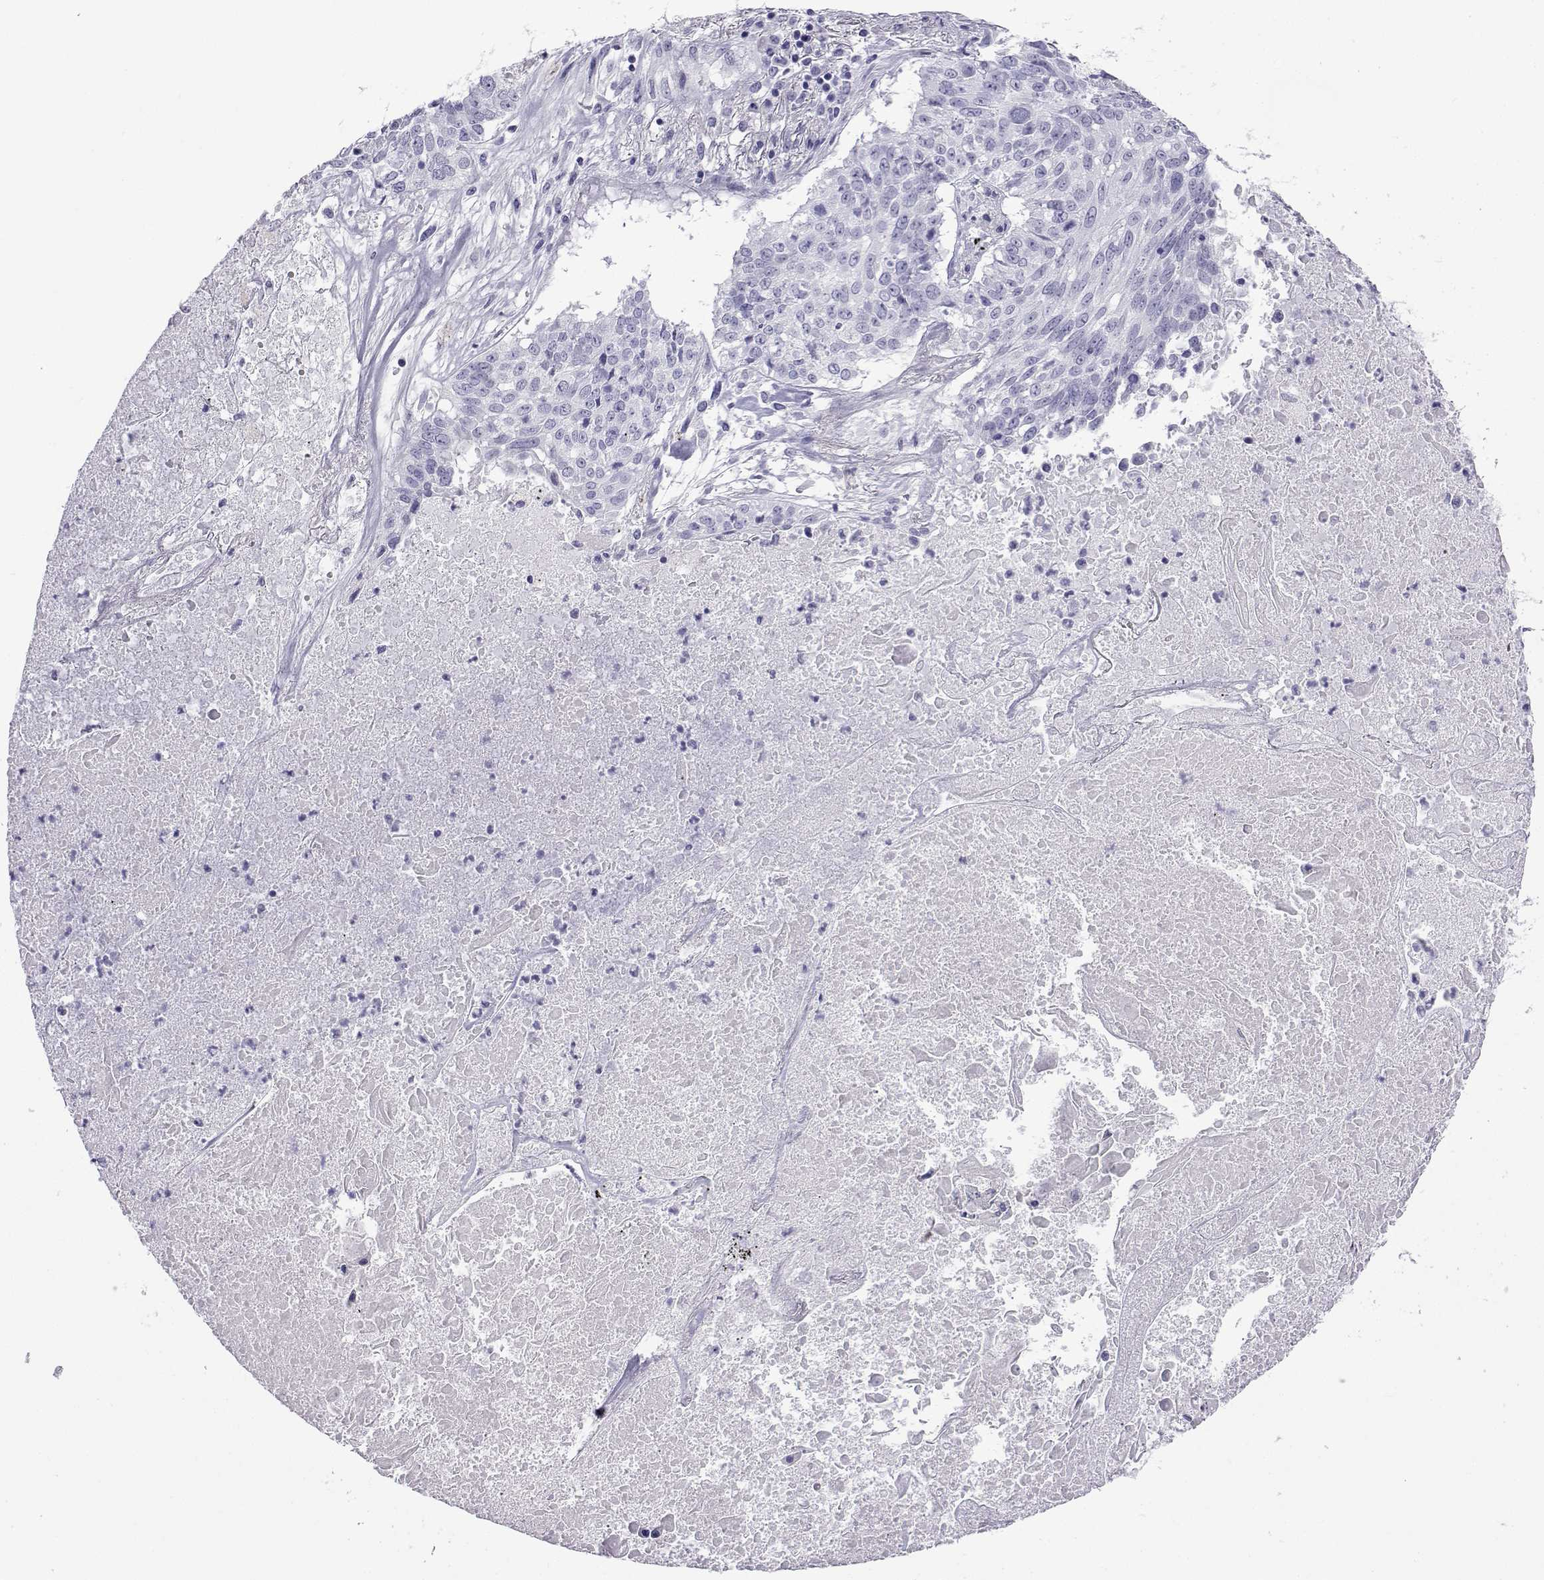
{"staining": {"intensity": "negative", "quantity": "none", "location": "none"}, "tissue": "lung cancer", "cell_type": "Tumor cells", "image_type": "cancer", "snomed": [{"axis": "morphology", "description": "Squamous cell carcinoma, NOS"}, {"axis": "topography", "description": "Lung"}], "caption": "The immunohistochemistry (IHC) photomicrograph has no significant staining in tumor cells of lung squamous cell carcinoma tissue.", "gene": "ACTL7A", "patient": {"sex": "male", "age": 64}}